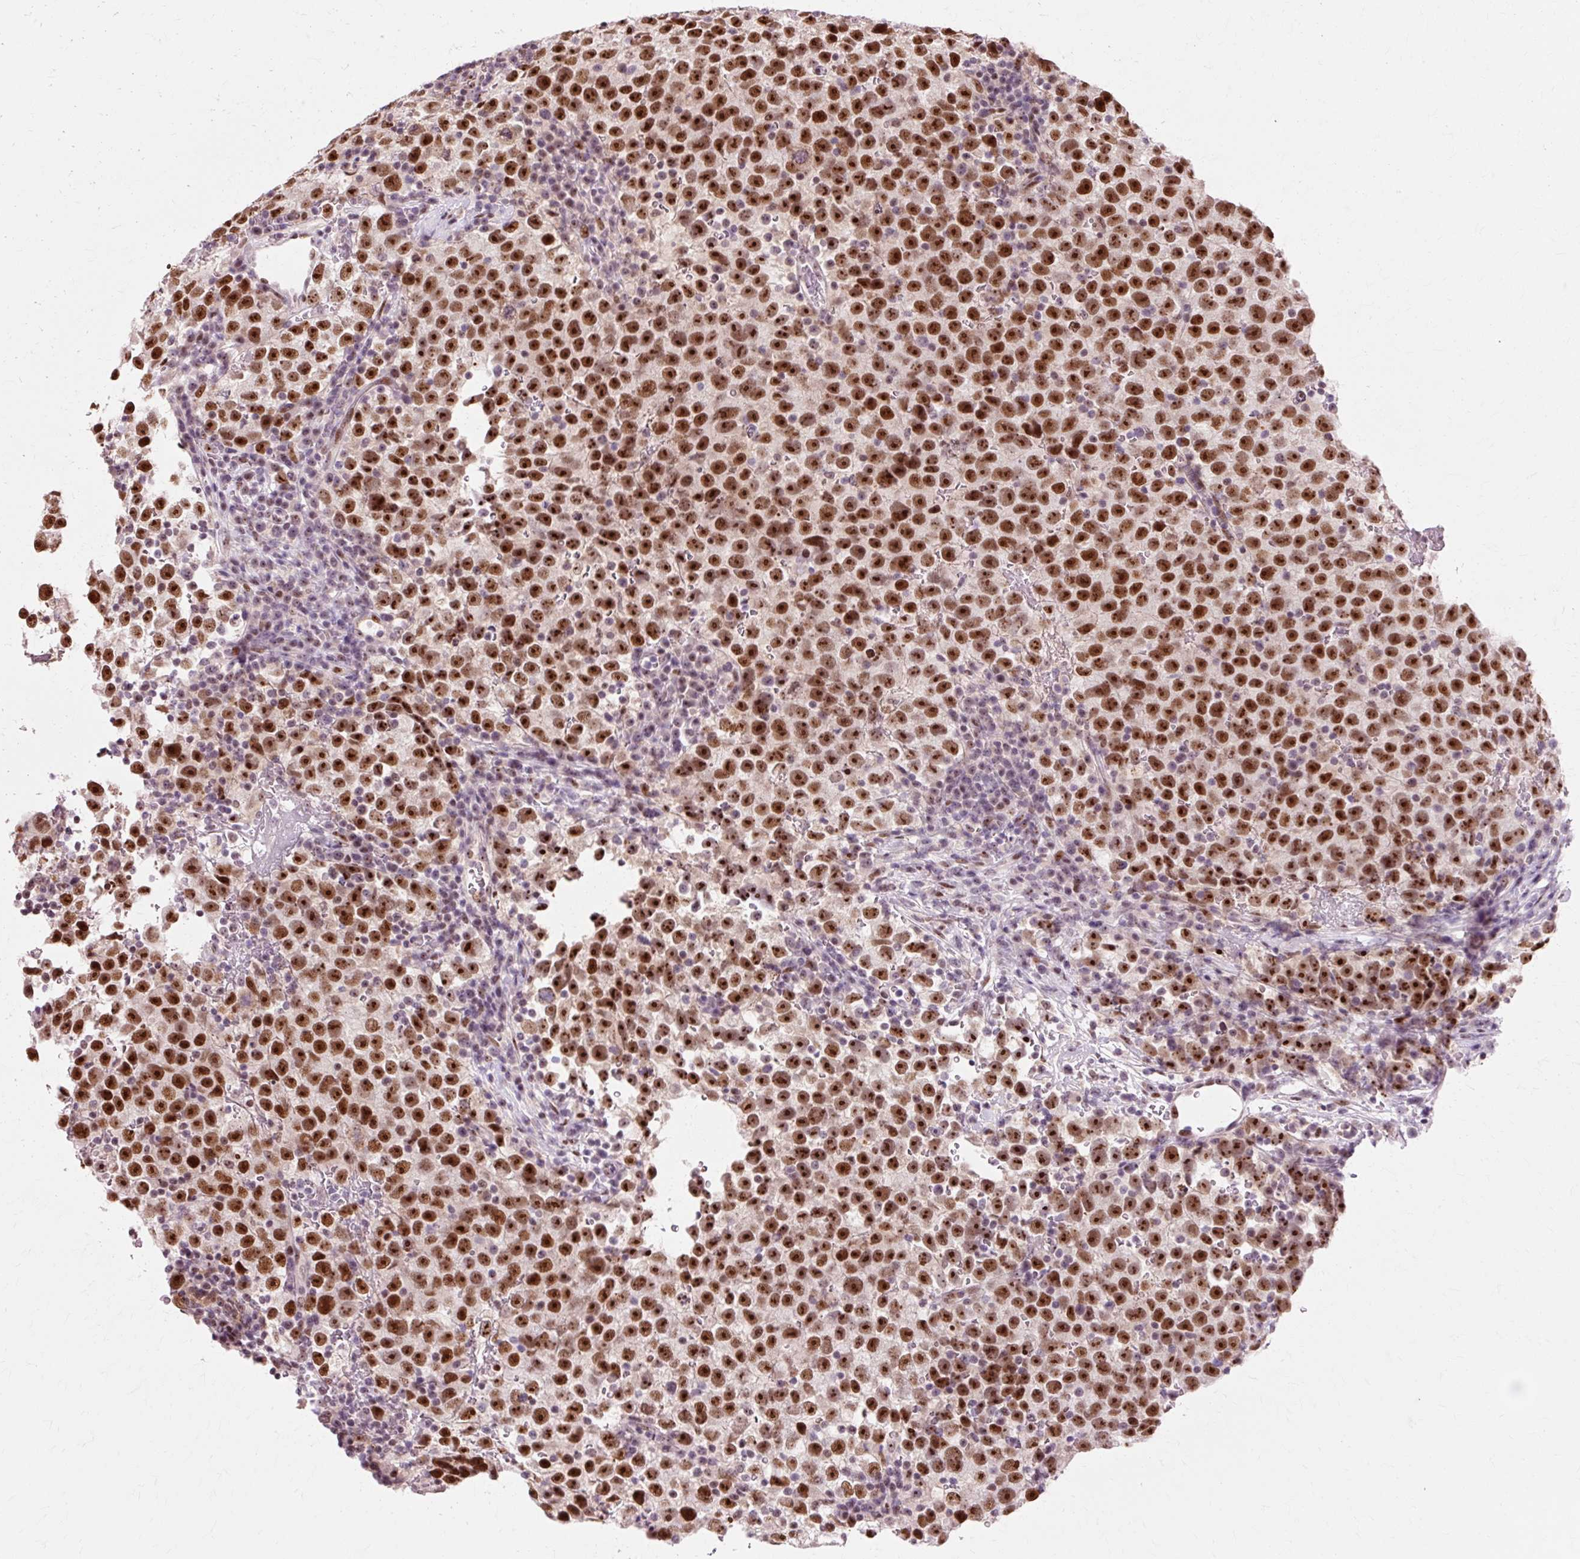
{"staining": {"intensity": "strong", "quantity": ">75%", "location": "nuclear"}, "tissue": "testis cancer", "cell_type": "Tumor cells", "image_type": "cancer", "snomed": [{"axis": "morphology", "description": "Seminoma, NOS"}, {"axis": "topography", "description": "Testis"}], "caption": "There is high levels of strong nuclear positivity in tumor cells of testis cancer (seminoma), as demonstrated by immunohistochemical staining (brown color).", "gene": "MACROD2", "patient": {"sex": "male", "age": 22}}